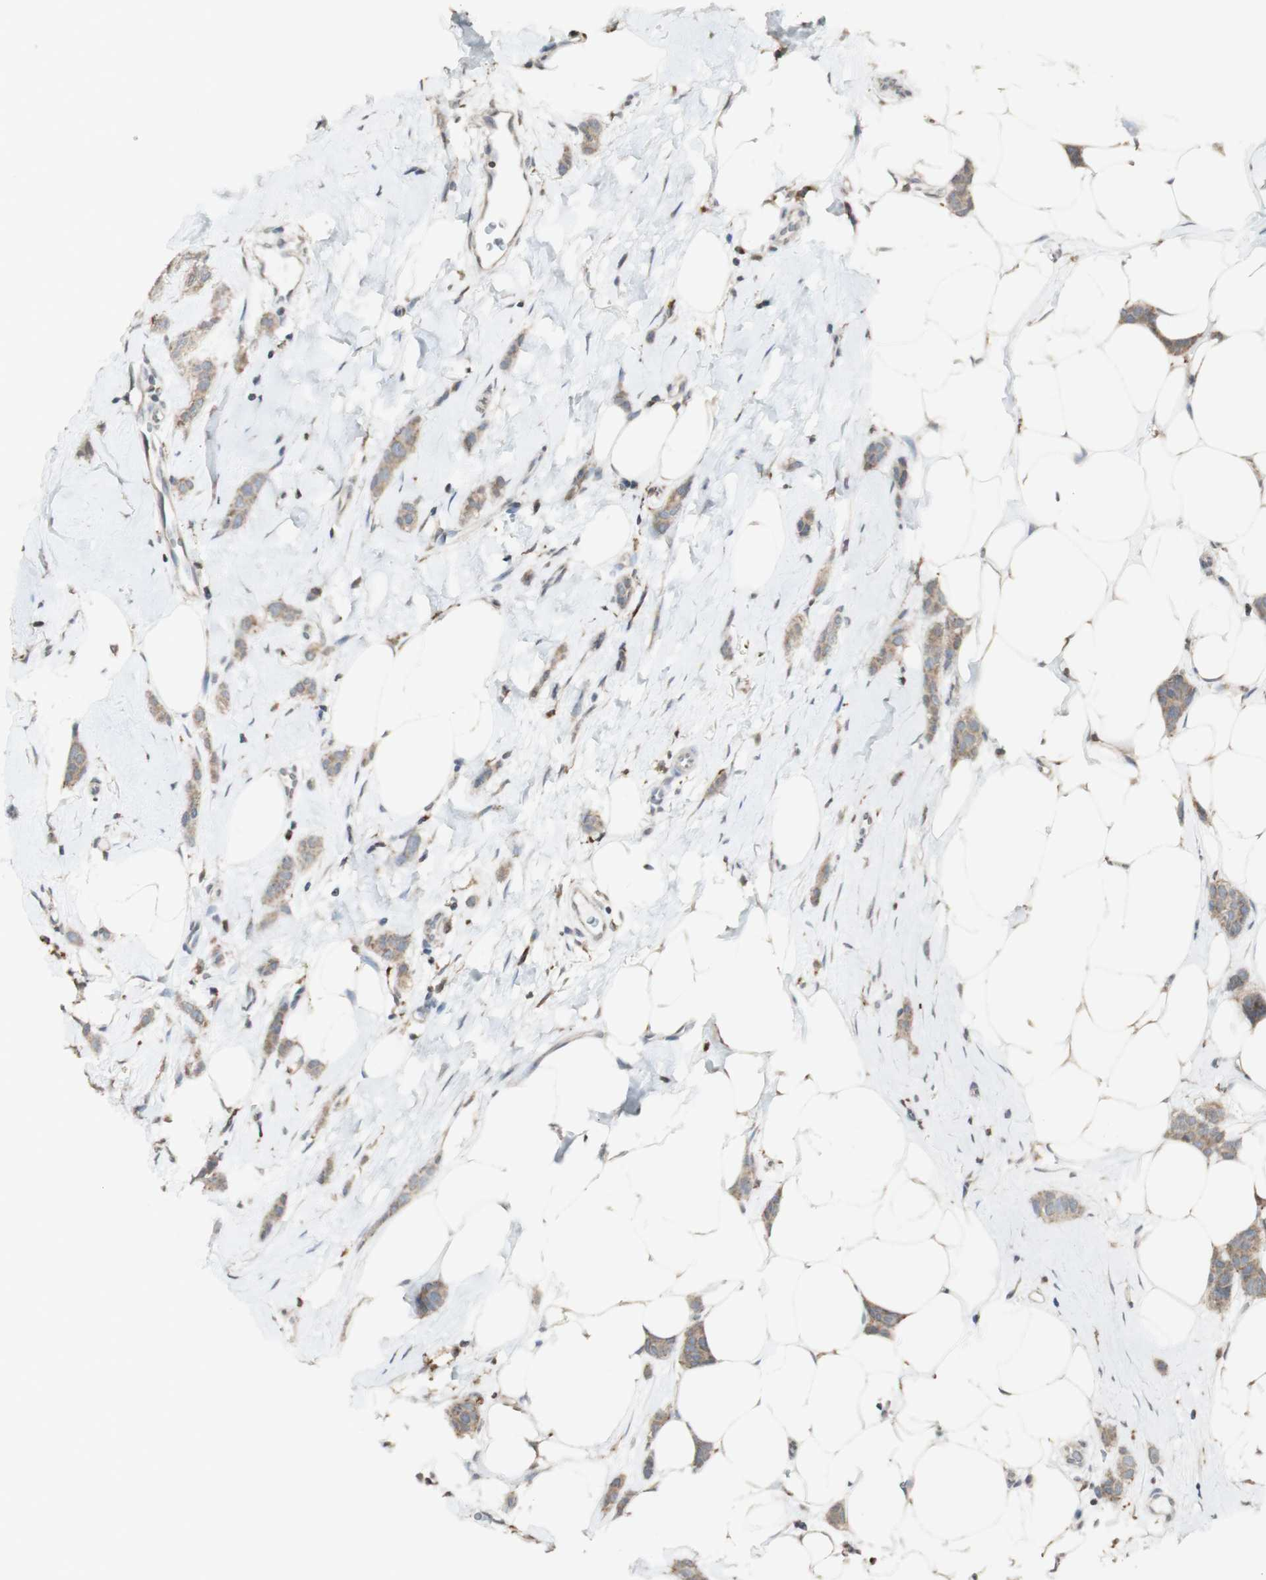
{"staining": {"intensity": "weak", "quantity": ">75%", "location": "cytoplasmic/membranous"}, "tissue": "breast cancer", "cell_type": "Tumor cells", "image_type": "cancer", "snomed": [{"axis": "morphology", "description": "Lobular carcinoma"}, {"axis": "topography", "description": "Skin"}, {"axis": "topography", "description": "Breast"}], "caption": "Brown immunohistochemical staining in human breast cancer reveals weak cytoplasmic/membranous positivity in approximately >75% of tumor cells.", "gene": "ATP6V1E1", "patient": {"sex": "female", "age": 46}}